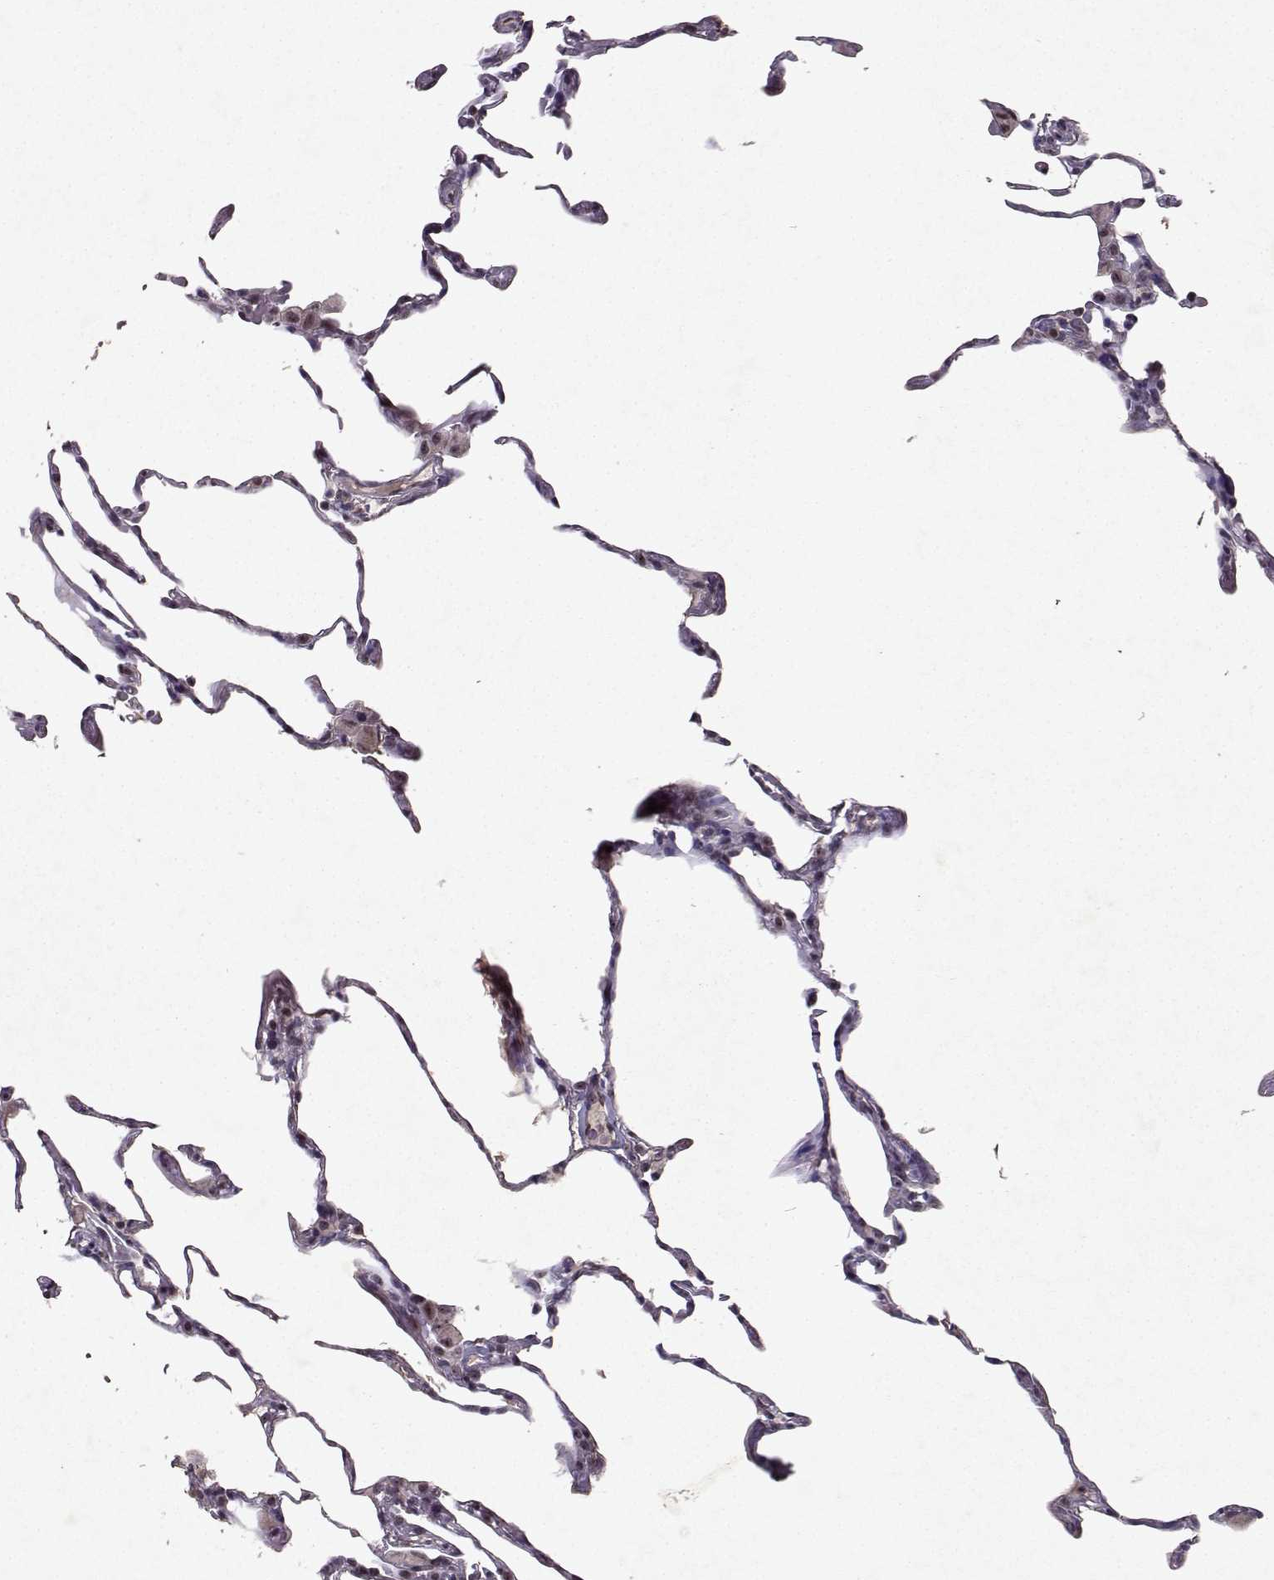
{"staining": {"intensity": "moderate", "quantity": "<25%", "location": "nuclear"}, "tissue": "lung", "cell_type": "Alveolar cells", "image_type": "normal", "snomed": [{"axis": "morphology", "description": "Normal tissue, NOS"}, {"axis": "topography", "description": "Lung"}], "caption": "There is low levels of moderate nuclear positivity in alveolar cells of unremarkable lung, as demonstrated by immunohistochemical staining (brown color).", "gene": "DDX56", "patient": {"sex": "female", "age": 57}}